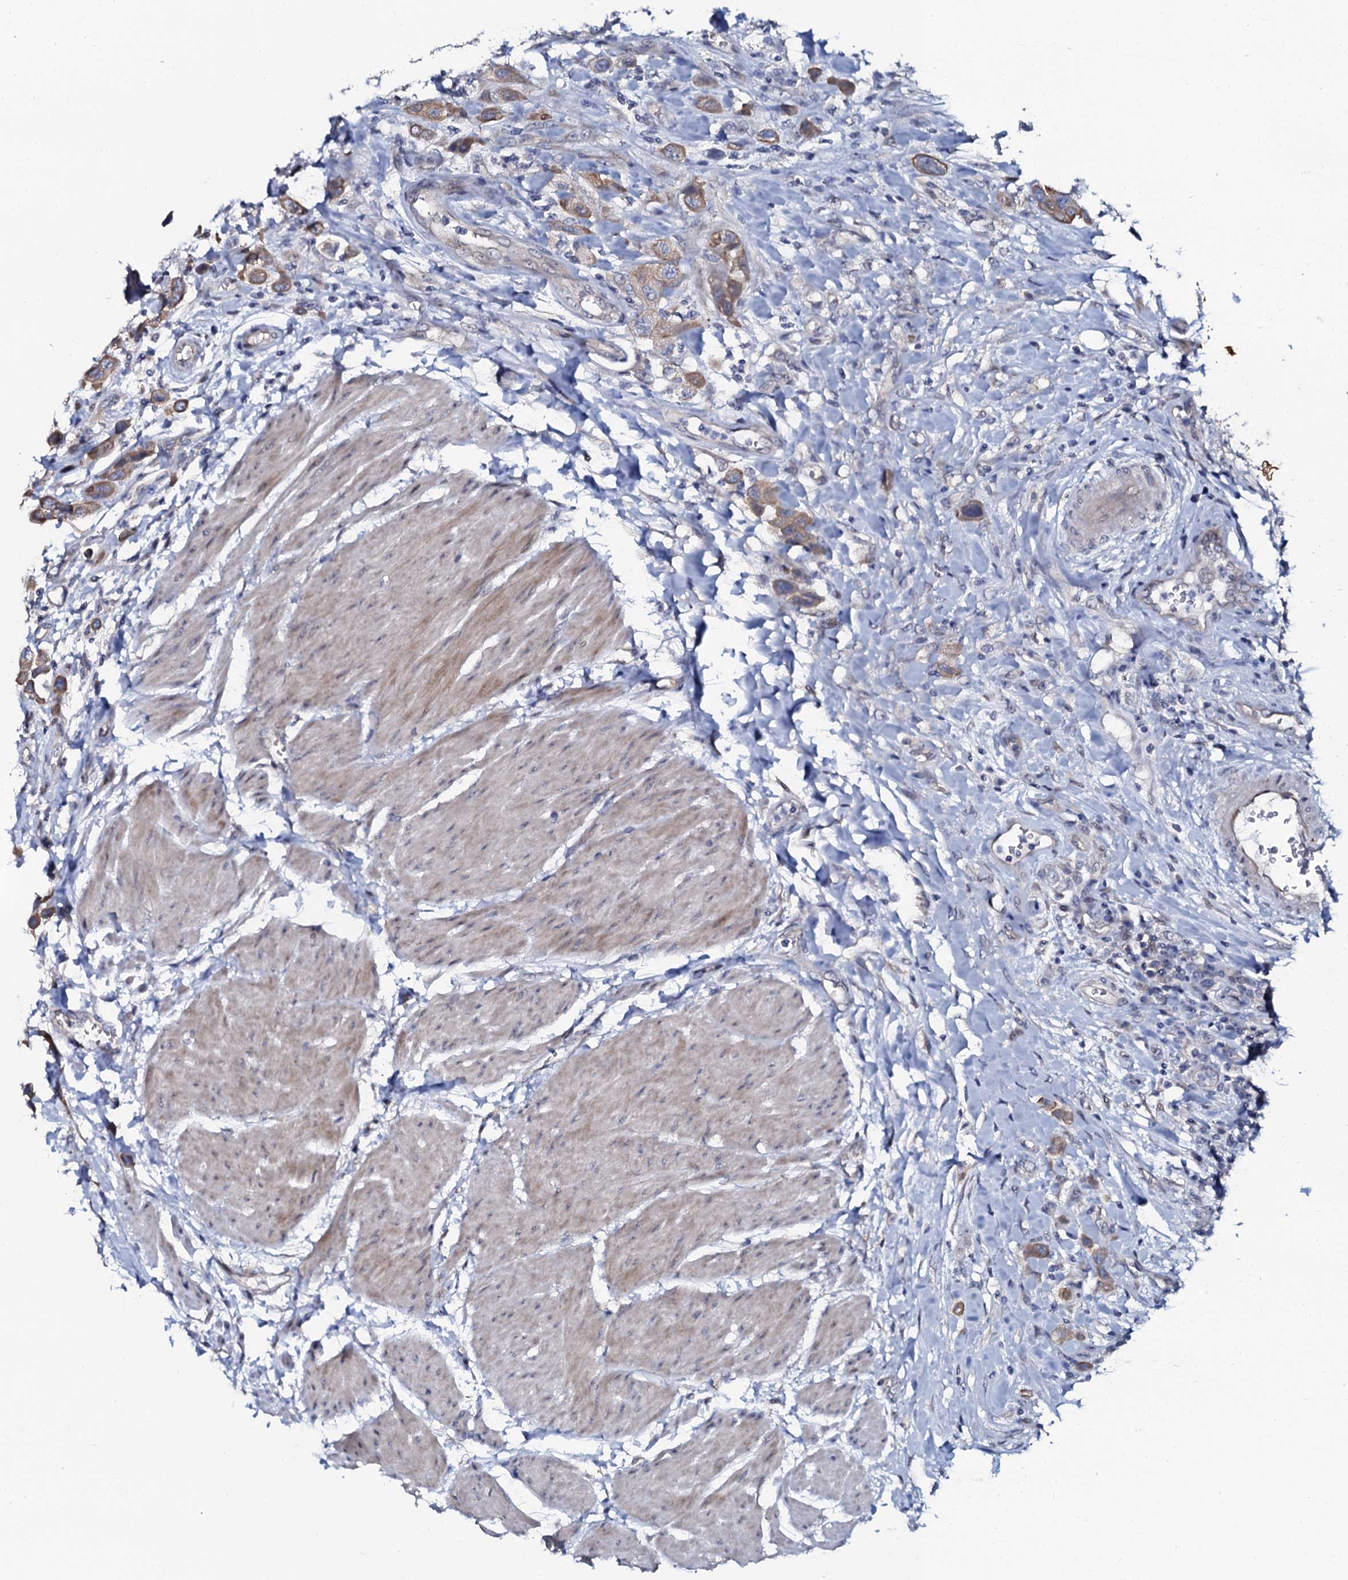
{"staining": {"intensity": "moderate", "quantity": ">75%", "location": "cytoplasmic/membranous"}, "tissue": "urothelial cancer", "cell_type": "Tumor cells", "image_type": "cancer", "snomed": [{"axis": "morphology", "description": "Urothelial carcinoma, High grade"}, {"axis": "topography", "description": "Urinary bladder"}], "caption": "DAB immunohistochemical staining of urothelial cancer demonstrates moderate cytoplasmic/membranous protein positivity in approximately >75% of tumor cells.", "gene": "C10orf88", "patient": {"sex": "male", "age": 50}}